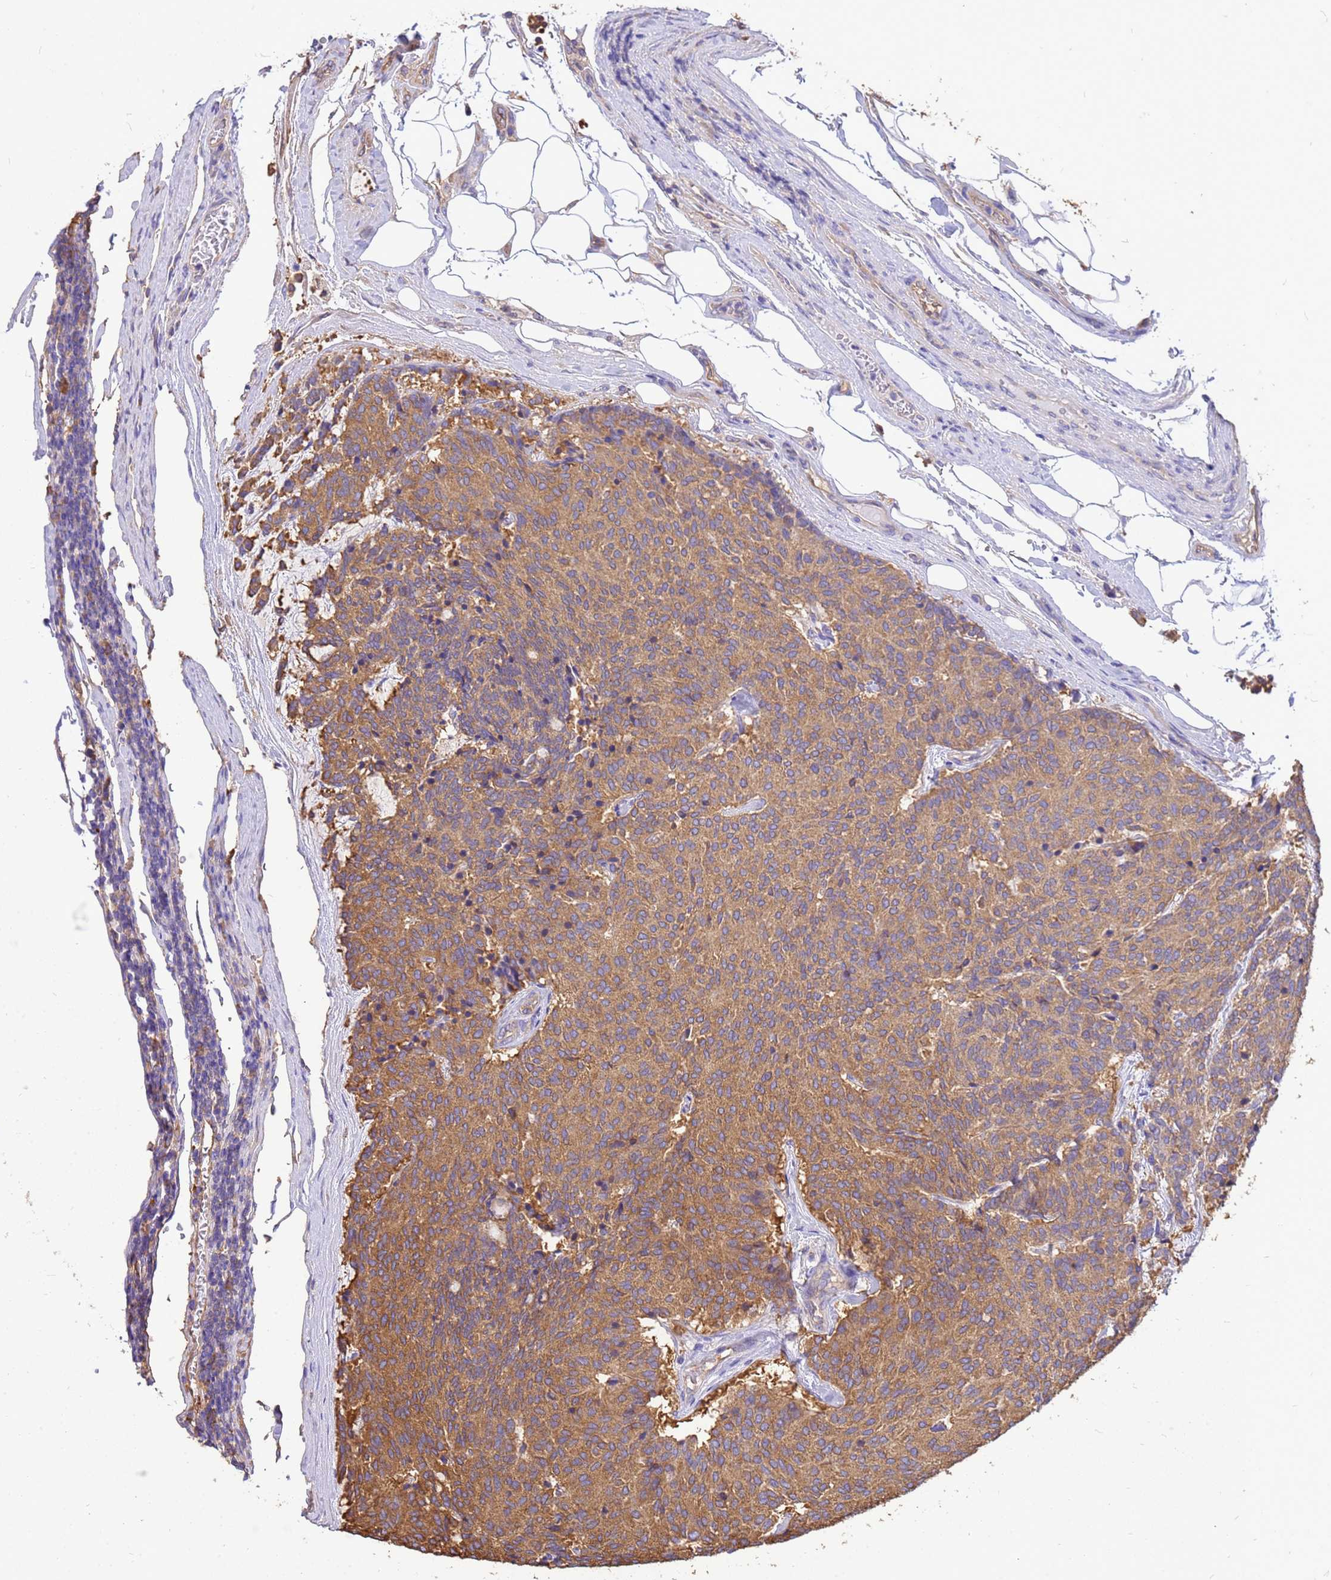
{"staining": {"intensity": "moderate", "quantity": ">75%", "location": "cytoplasmic/membranous"}, "tissue": "carcinoid", "cell_type": "Tumor cells", "image_type": "cancer", "snomed": [{"axis": "morphology", "description": "Carcinoid, malignant, NOS"}, {"axis": "topography", "description": "Pancreas"}], "caption": "Moderate cytoplasmic/membranous positivity is seen in about >75% of tumor cells in malignant carcinoid. (Brightfield microscopy of DAB IHC at high magnification).", "gene": "TUBB1", "patient": {"sex": "female", "age": 54}}